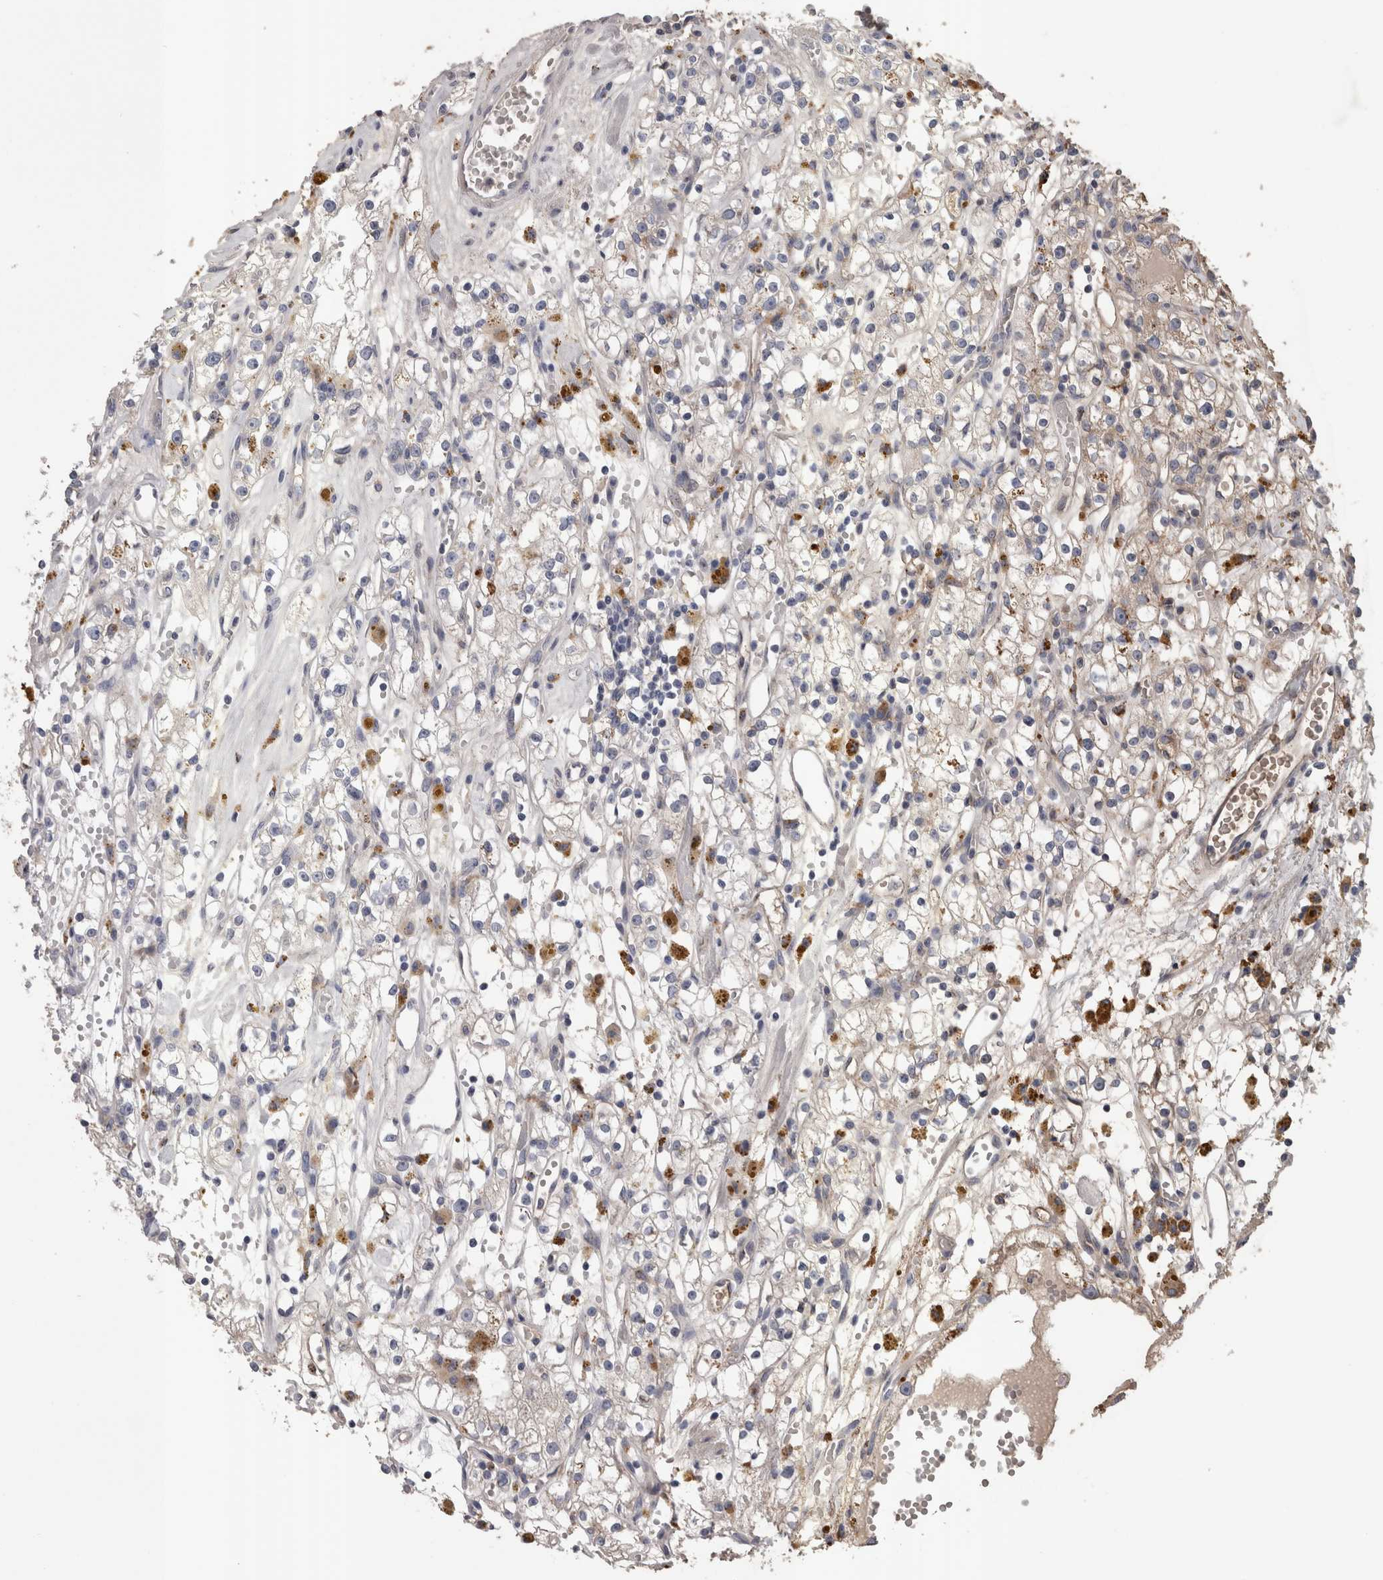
{"staining": {"intensity": "negative", "quantity": "none", "location": "none"}, "tissue": "renal cancer", "cell_type": "Tumor cells", "image_type": "cancer", "snomed": [{"axis": "morphology", "description": "Adenocarcinoma, NOS"}, {"axis": "topography", "description": "Kidney"}], "caption": "A micrograph of renal adenocarcinoma stained for a protein shows no brown staining in tumor cells.", "gene": "STC1", "patient": {"sex": "male", "age": 56}}